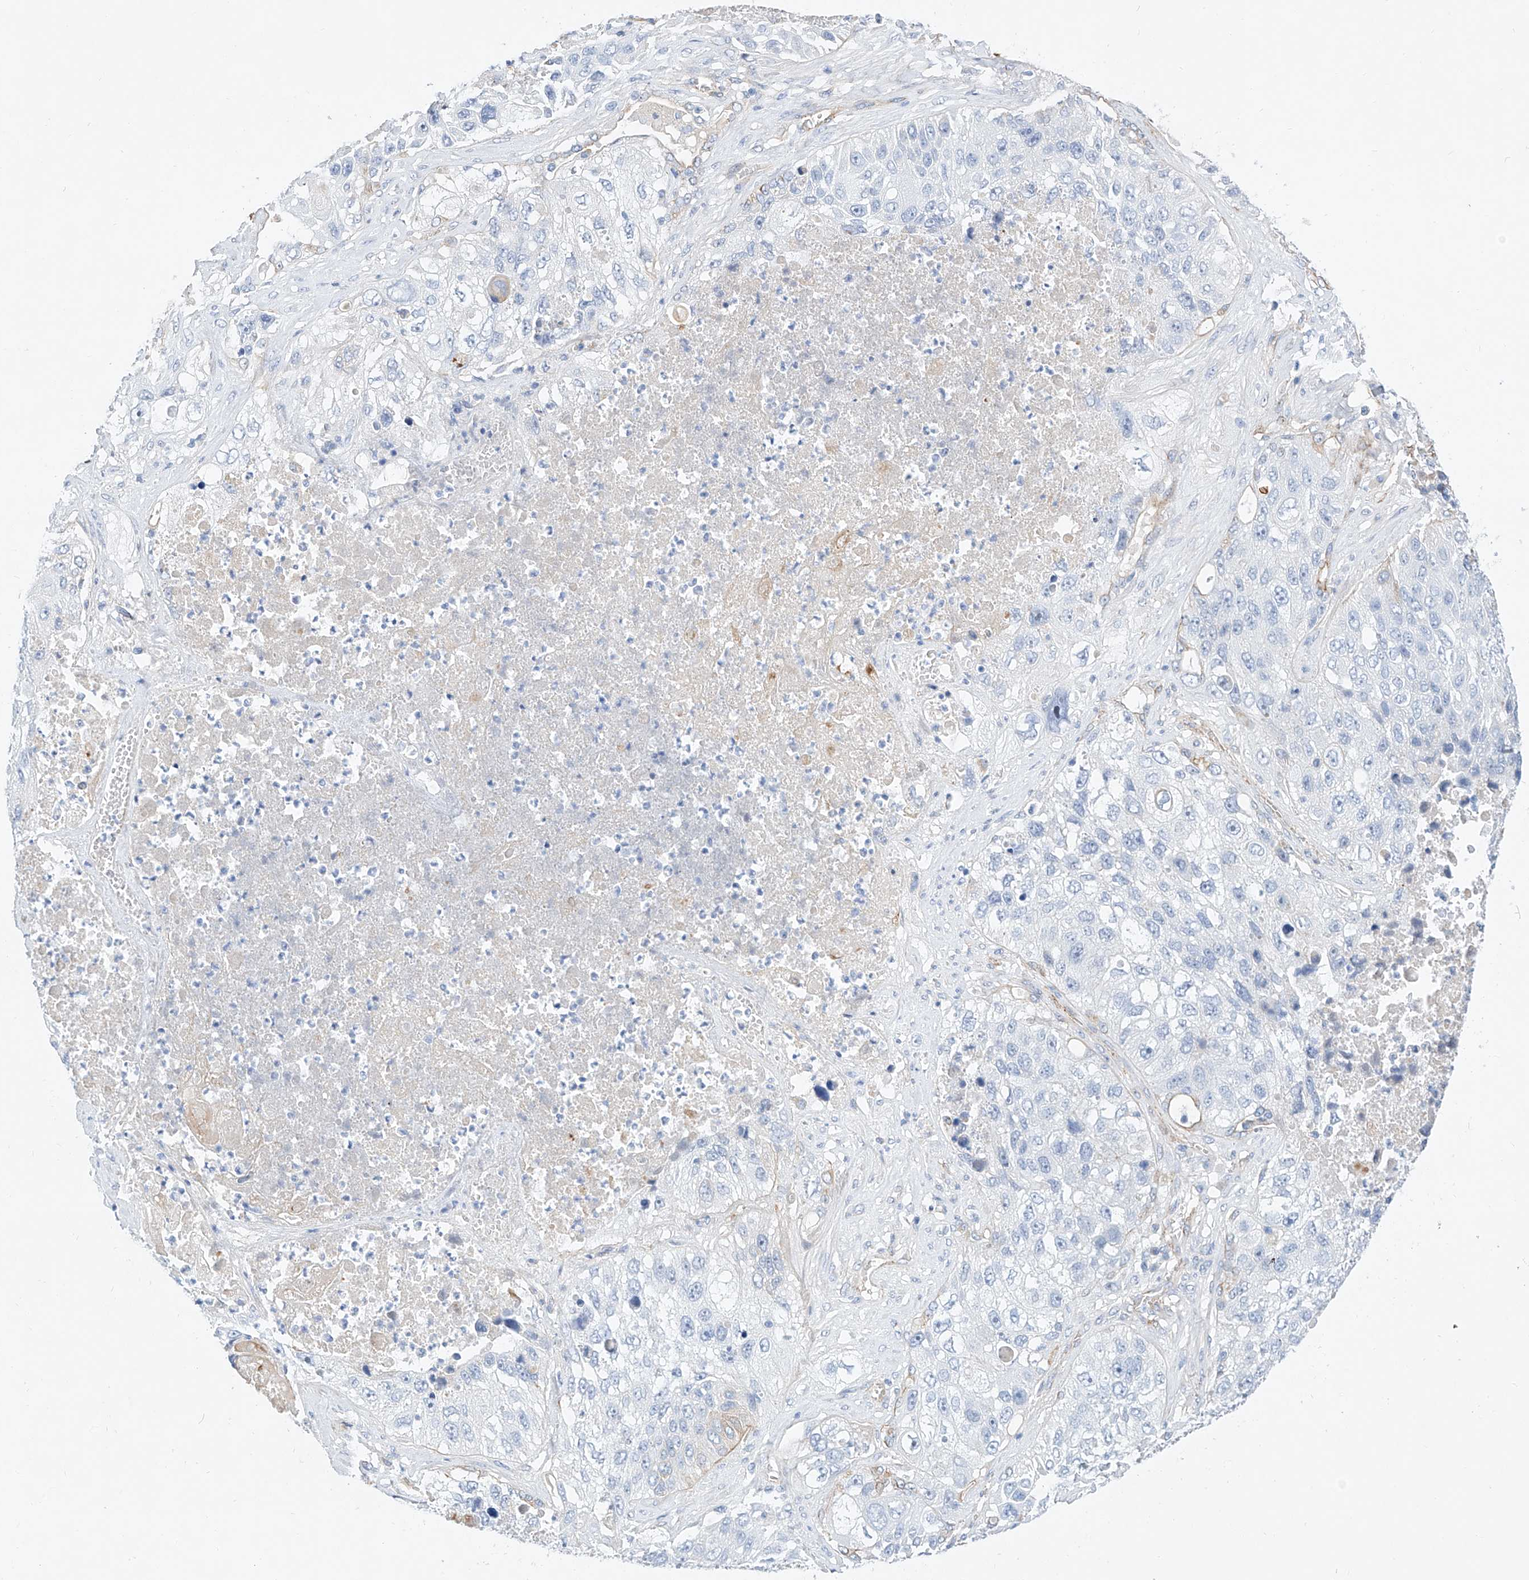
{"staining": {"intensity": "negative", "quantity": "none", "location": "none"}, "tissue": "lung cancer", "cell_type": "Tumor cells", "image_type": "cancer", "snomed": [{"axis": "morphology", "description": "Squamous cell carcinoma, NOS"}, {"axis": "topography", "description": "Lung"}], "caption": "The image reveals no significant positivity in tumor cells of lung squamous cell carcinoma.", "gene": "SBSPON", "patient": {"sex": "male", "age": 61}}